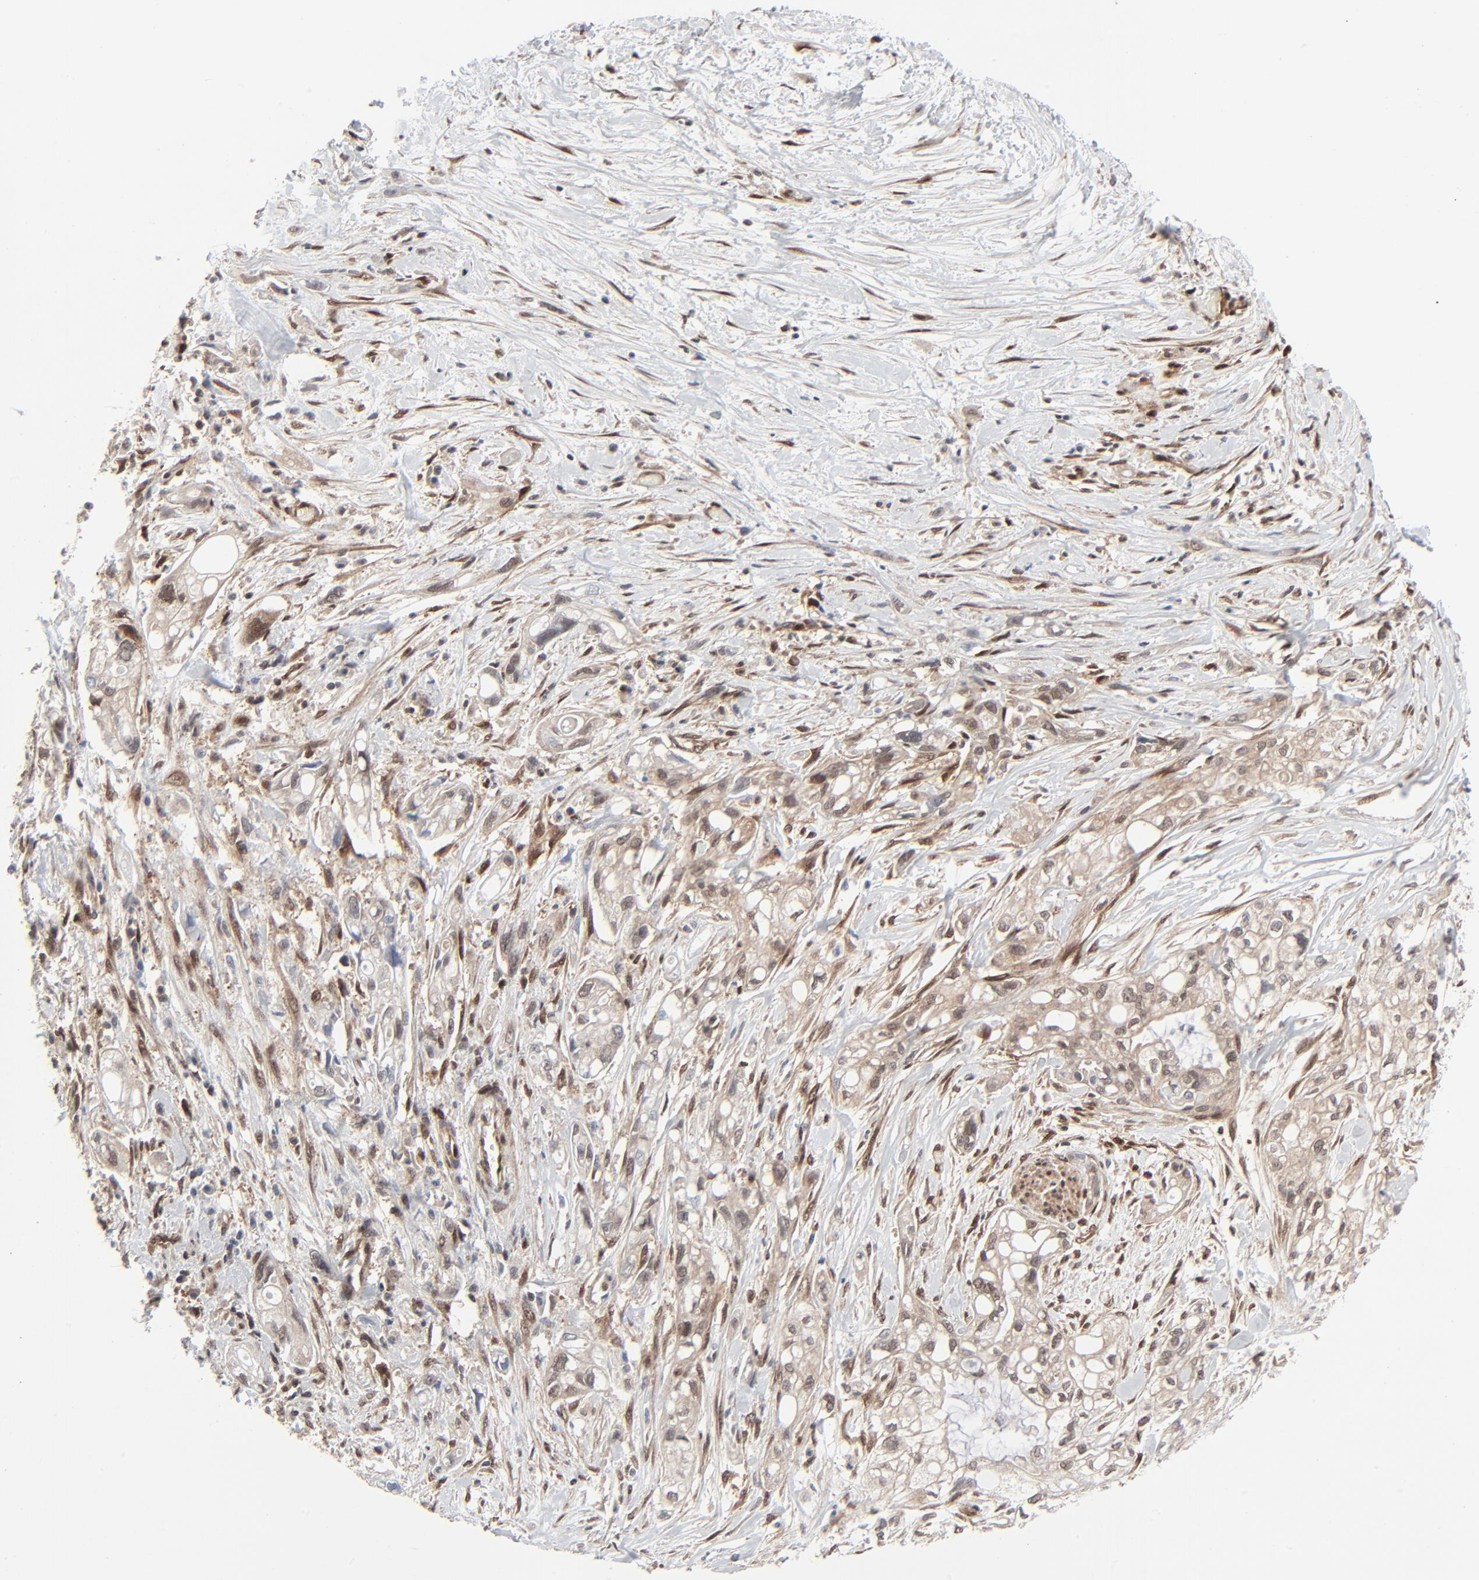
{"staining": {"intensity": "weak", "quantity": "25%-75%", "location": "cytoplasmic/membranous"}, "tissue": "pancreatic cancer", "cell_type": "Tumor cells", "image_type": "cancer", "snomed": [{"axis": "morphology", "description": "Normal tissue, NOS"}, {"axis": "topography", "description": "Pancreas"}], "caption": "DAB immunohistochemical staining of pancreatic cancer reveals weak cytoplasmic/membranous protein expression in about 25%-75% of tumor cells.", "gene": "AKT1", "patient": {"sex": "male", "age": 42}}